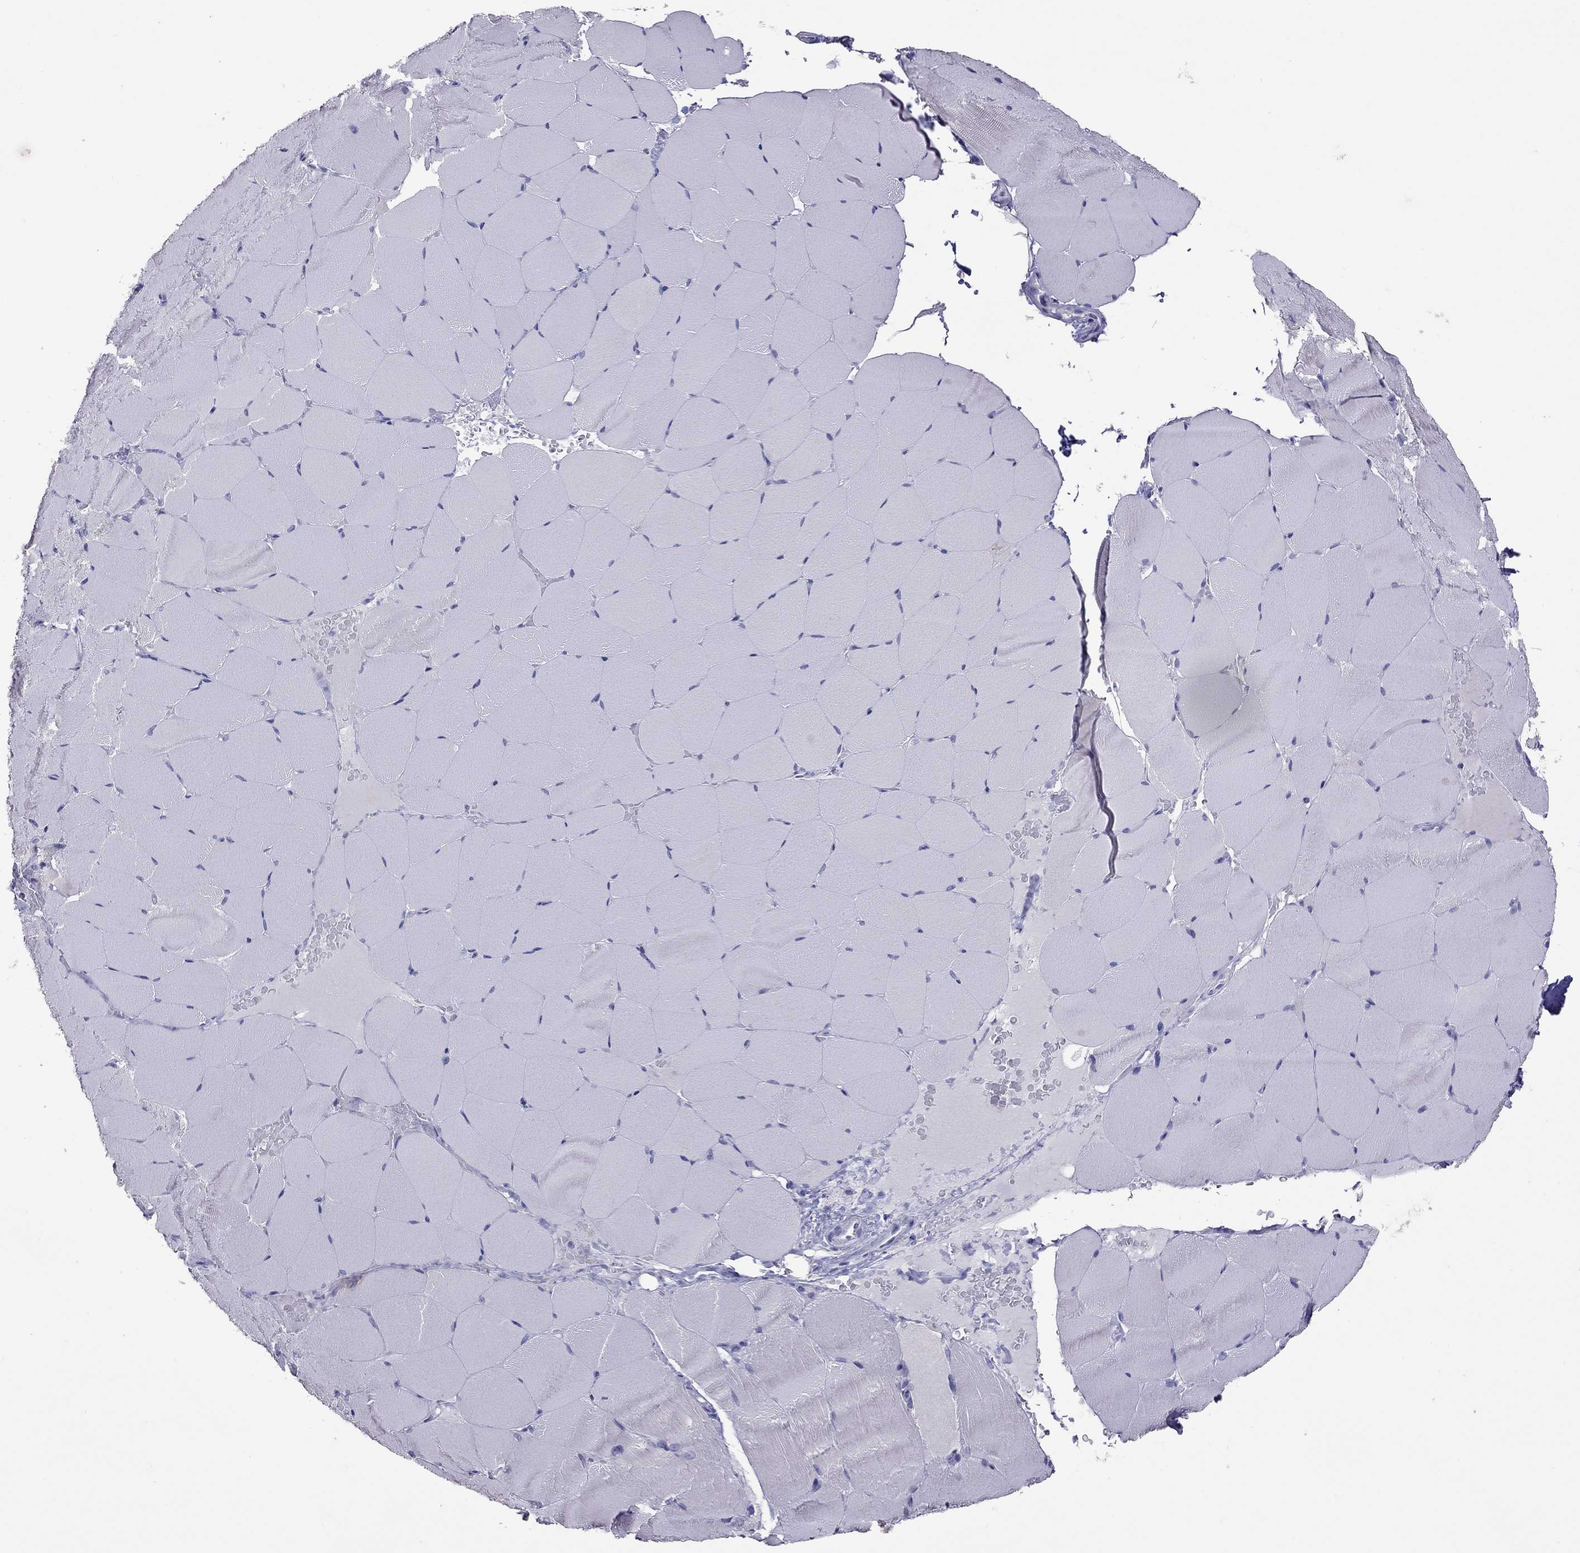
{"staining": {"intensity": "negative", "quantity": "none", "location": "none"}, "tissue": "skeletal muscle", "cell_type": "Myocytes", "image_type": "normal", "snomed": [{"axis": "morphology", "description": "Normal tissue, NOS"}, {"axis": "topography", "description": "Skeletal muscle"}], "caption": "The image shows no staining of myocytes in normal skeletal muscle. The staining was performed using DAB (3,3'-diaminobenzidine) to visualize the protein expression in brown, while the nuclei were stained in blue with hematoxylin (Magnification: 20x).", "gene": "SLAMF1", "patient": {"sex": "female", "age": 37}}